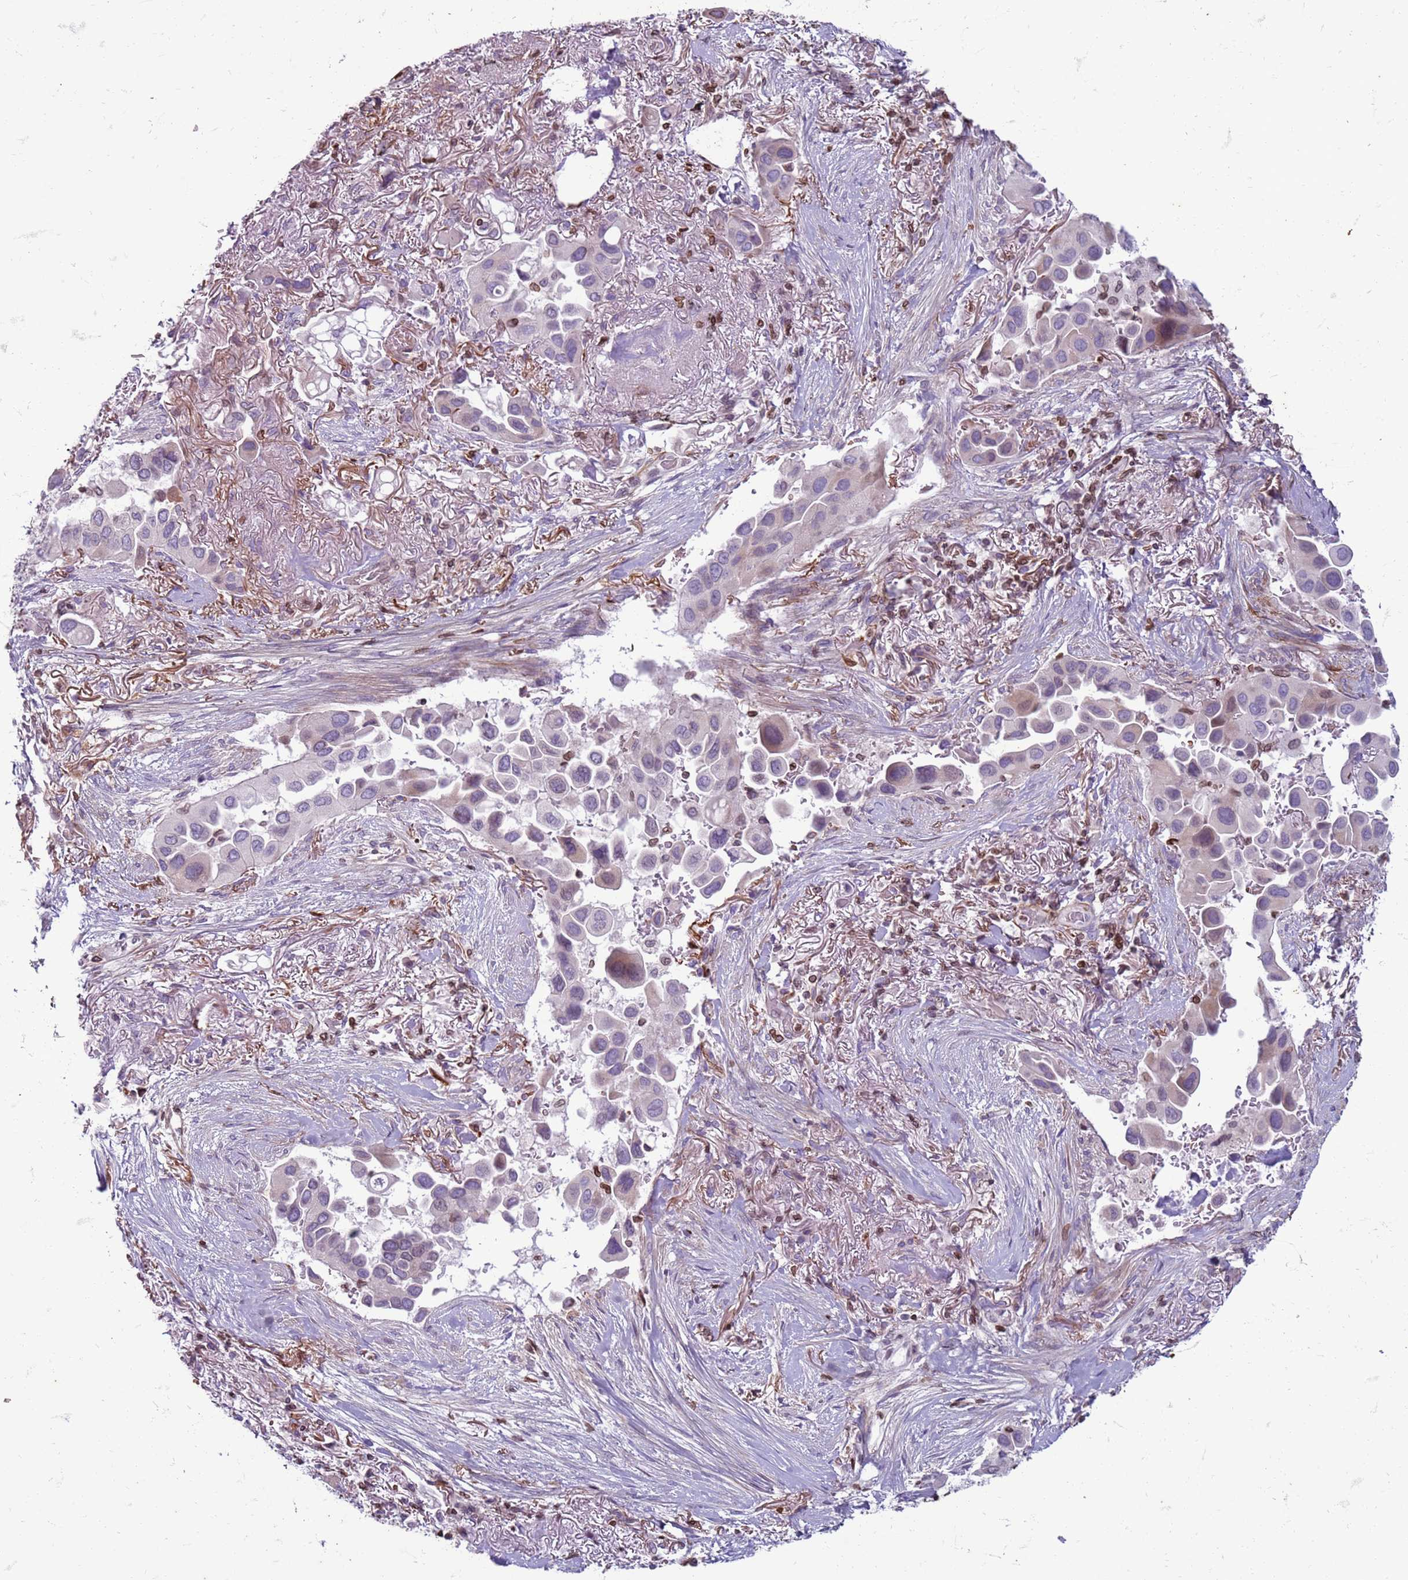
{"staining": {"intensity": "negative", "quantity": "none", "location": "none"}, "tissue": "lung cancer", "cell_type": "Tumor cells", "image_type": "cancer", "snomed": [{"axis": "morphology", "description": "Adenocarcinoma, NOS"}, {"axis": "topography", "description": "Lung"}], "caption": "Immunohistochemistry of human adenocarcinoma (lung) reveals no staining in tumor cells. The staining is performed using DAB brown chromogen with nuclei counter-stained in using hematoxylin.", "gene": "METTL25B", "patient": {"sex": "female", "age": 76}}